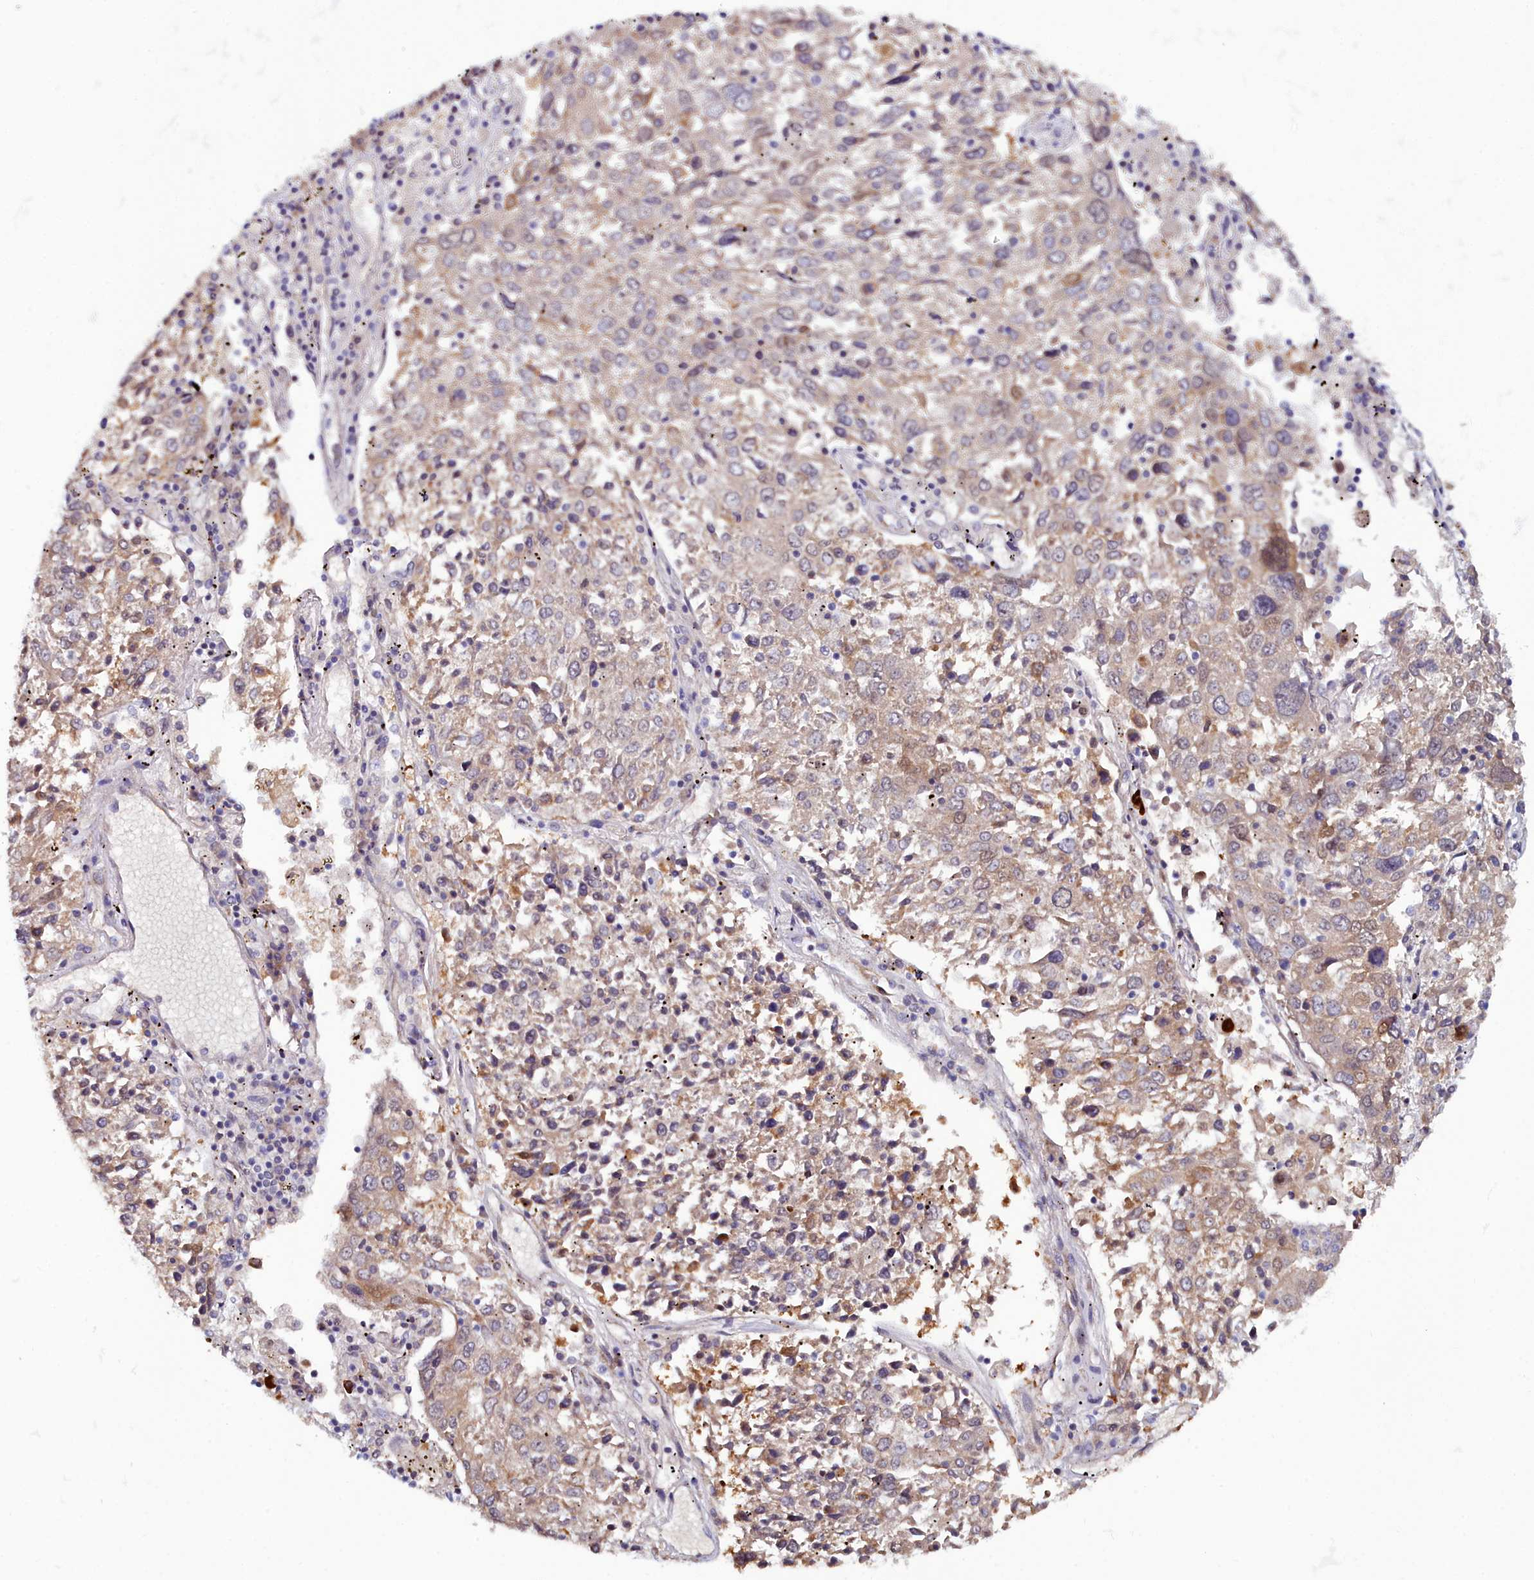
{"staining": {"intensity": "moderate", "quantity": "<25%", "location": "cytoplasmic/membranous,nuclear"}, "tissue": "lung cancer", "cell_type": "Tumor cells", "image_type": "cancer", "snomed": [{"axis": "morphology", "description": "Squamous cell carcinoma, NOS"}, {"axis": "topography", "description": "Lung"}], "caption": "DAB immunohistochemical staining of lung cancer shows moderate cytoplasmic/membranous and nuclear protein positivity in about <25% of tumor cells.", "gene": "KCTD18", "patient": {"sex": "male", "age": 65}}